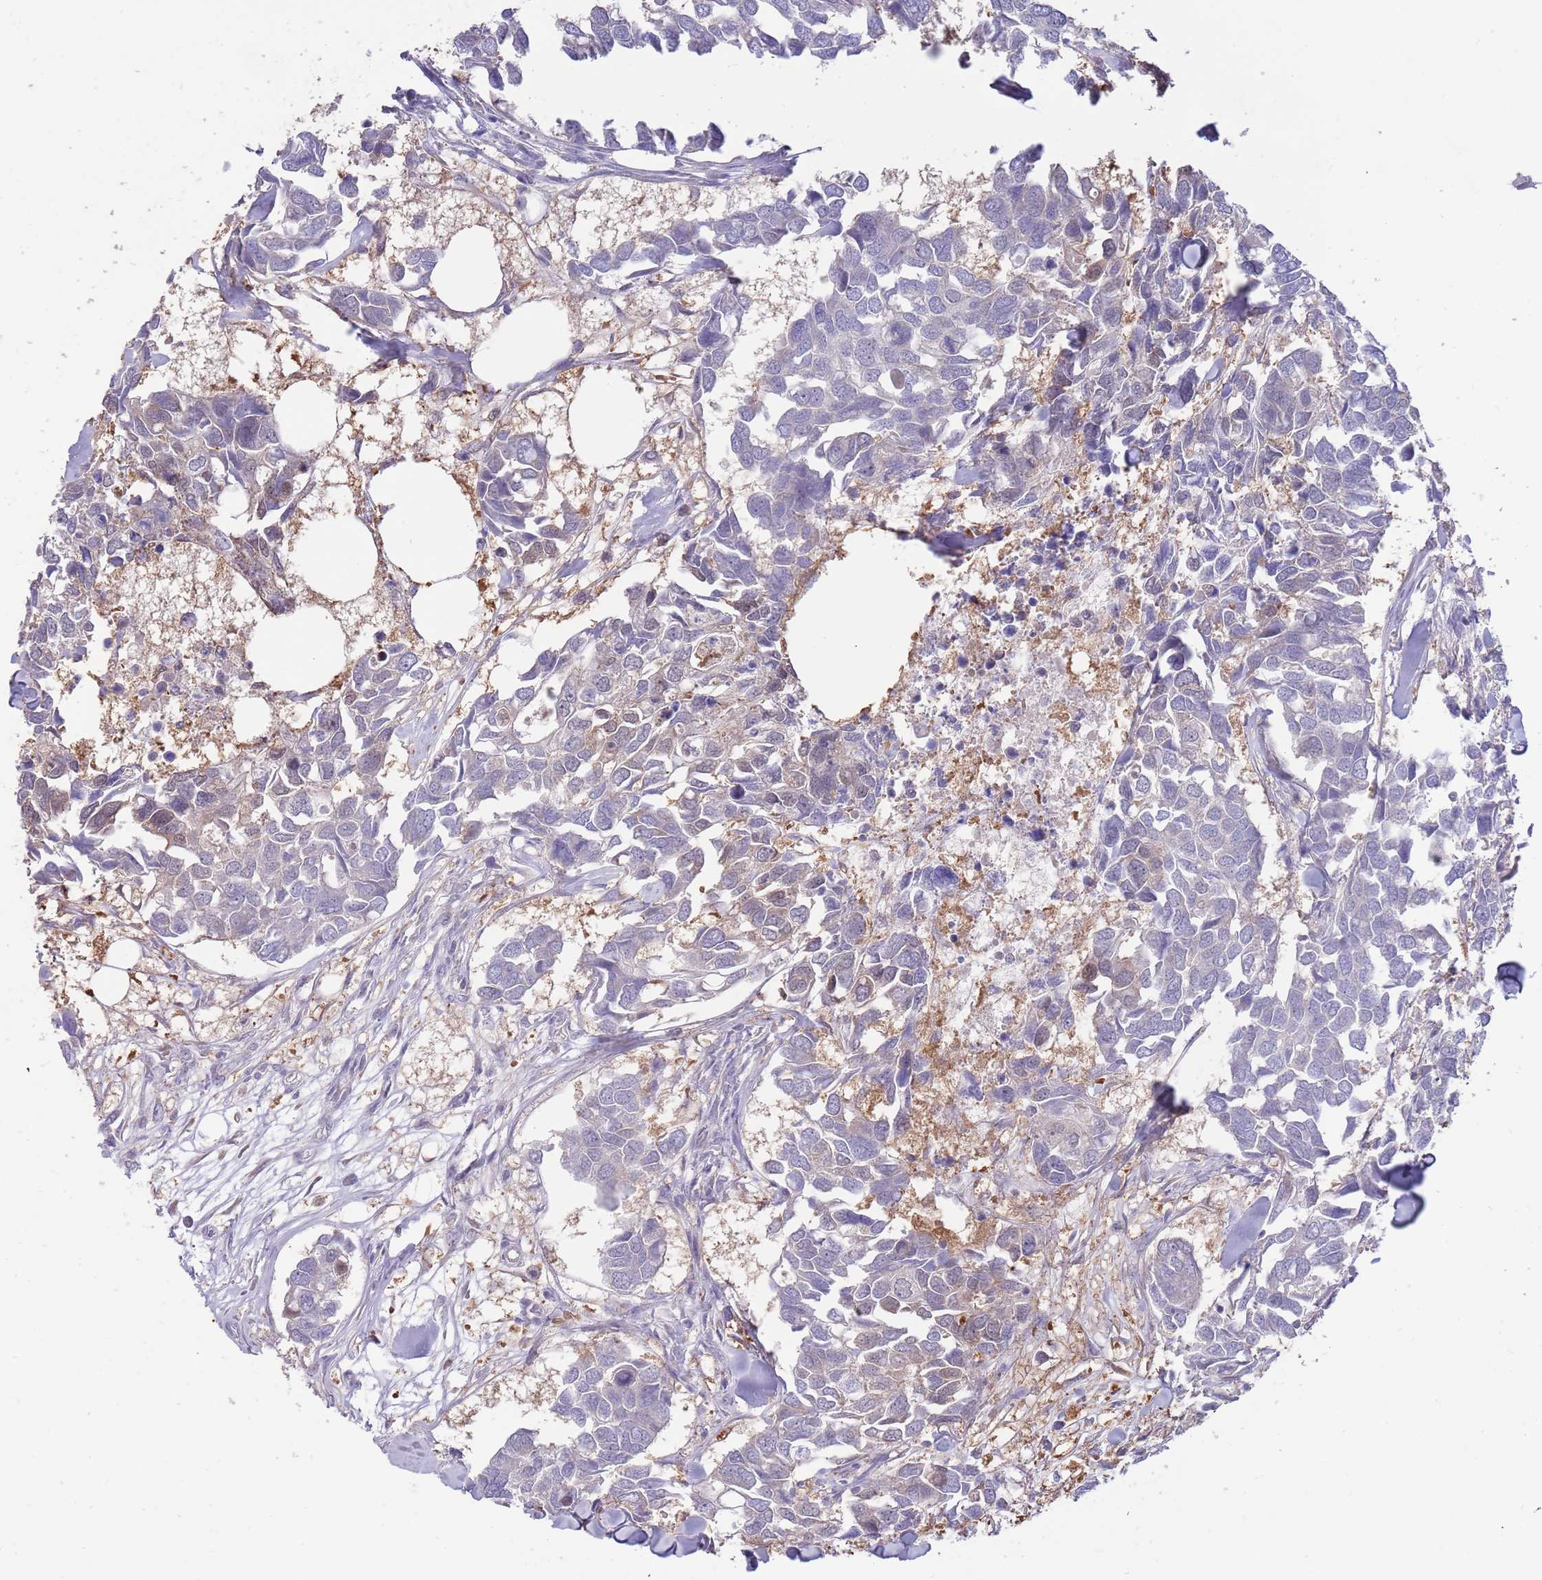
{"staining": {"intensity": "weak", "quantity": "<25%", "location": "nuclear"}, "tissue": "breast cancer", "cell_type": "Tumor cells", "image_type": "cancer", "snomed": [{"axis": "morphology", "description": "Duct carcinoma"}, {"axis": "topography", "description": "Breast"}], "caption": "Immunohistochemistry (IHC) of human breast intraductal carcinoma reveals no staining in tumor cells.", "gene": "AP5S1", "patient": {"sex": "female", "age": 83}}